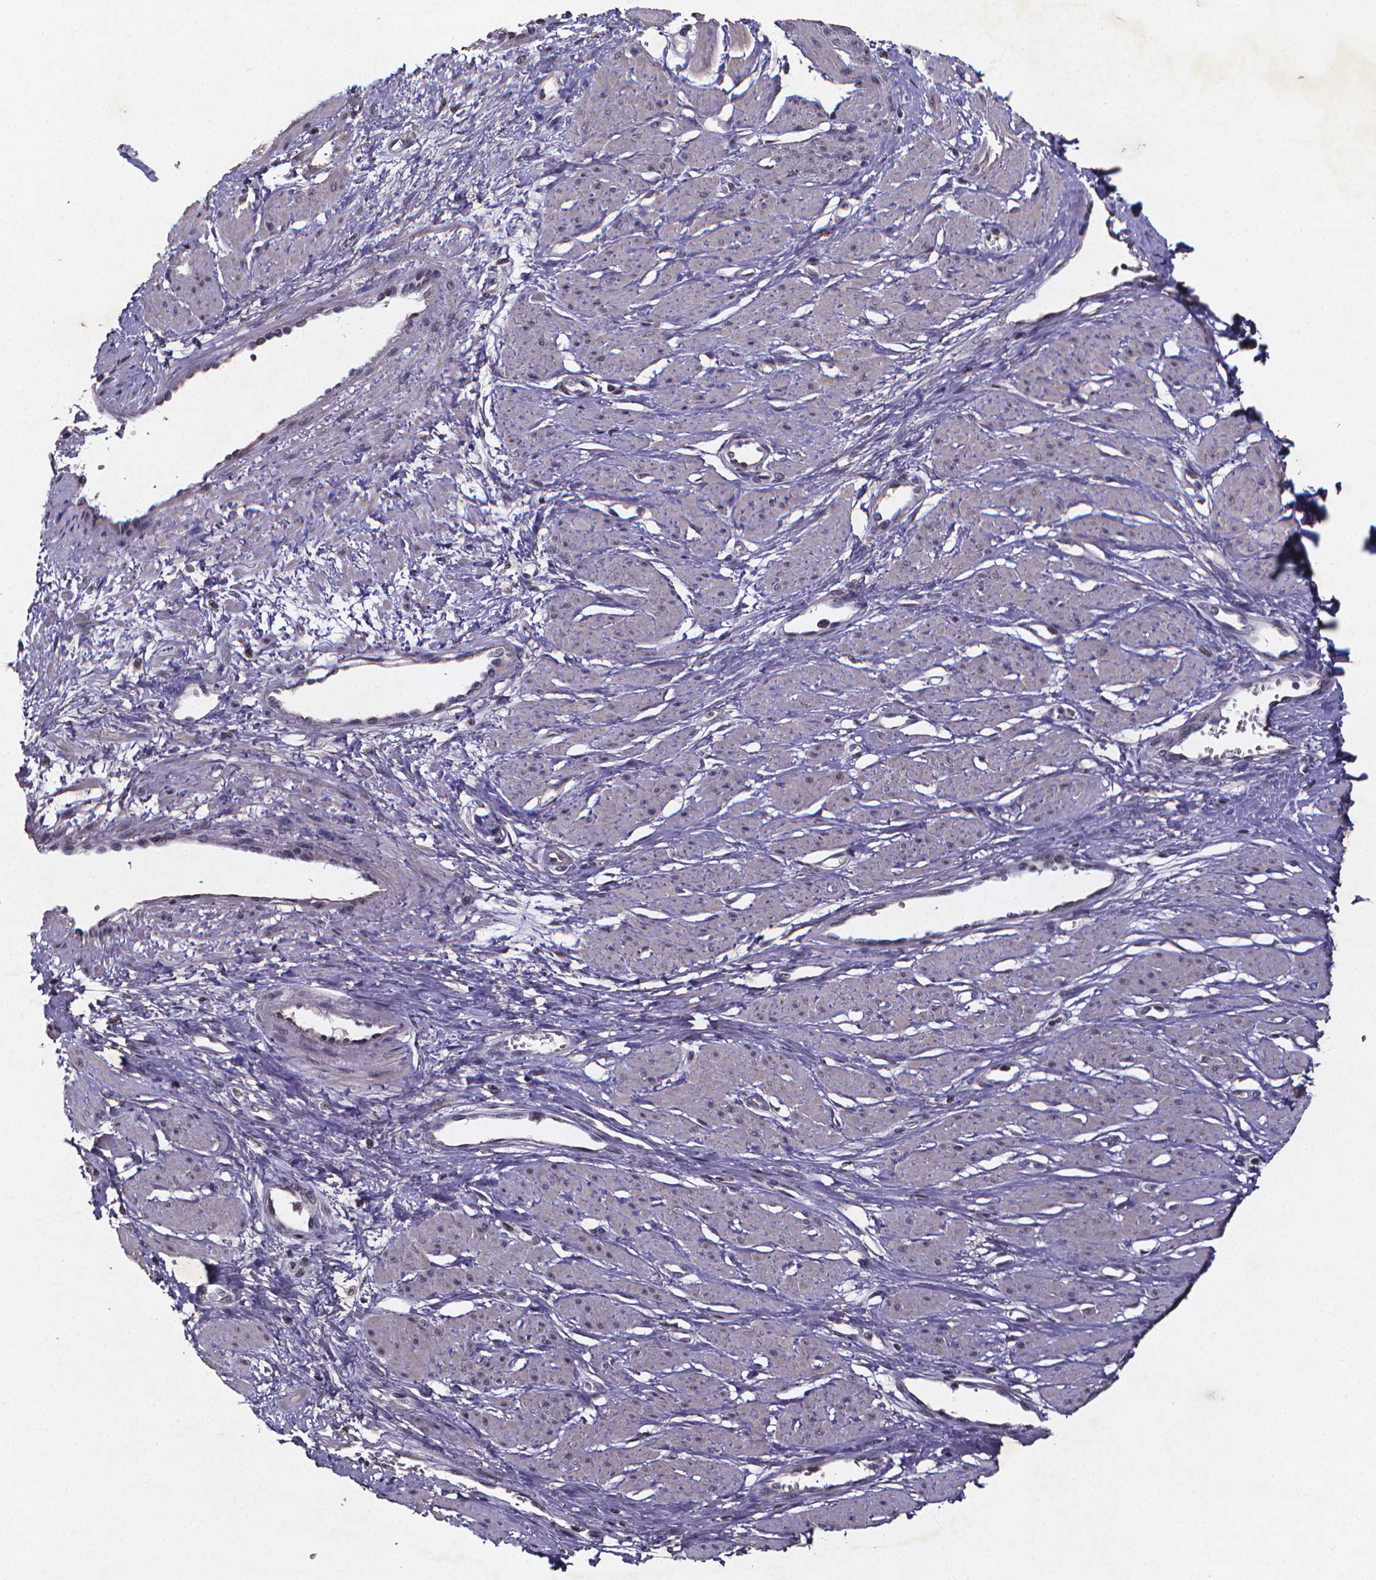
{"staining": {"intensity": "negative", "quantity": "none", "location": "none"}, "tissue": "smooth muscle", "cell_type": "Smooth muscle cells", "image_type": "normal", "snomed": [{"axis": "morphology", "description": "Normal tissue, NOS"}, {"axis": "topography", "description": "Smooth muscle"}, {"axis": "topography", "description": "Uterus"}], "caption": "DAB immunohistochemical staining of normal human smooth muscle demonstrates no significant positivity in smooth muscle cells.", "gene": "TP73", "patient": {"sex": "female", "age": 39}}